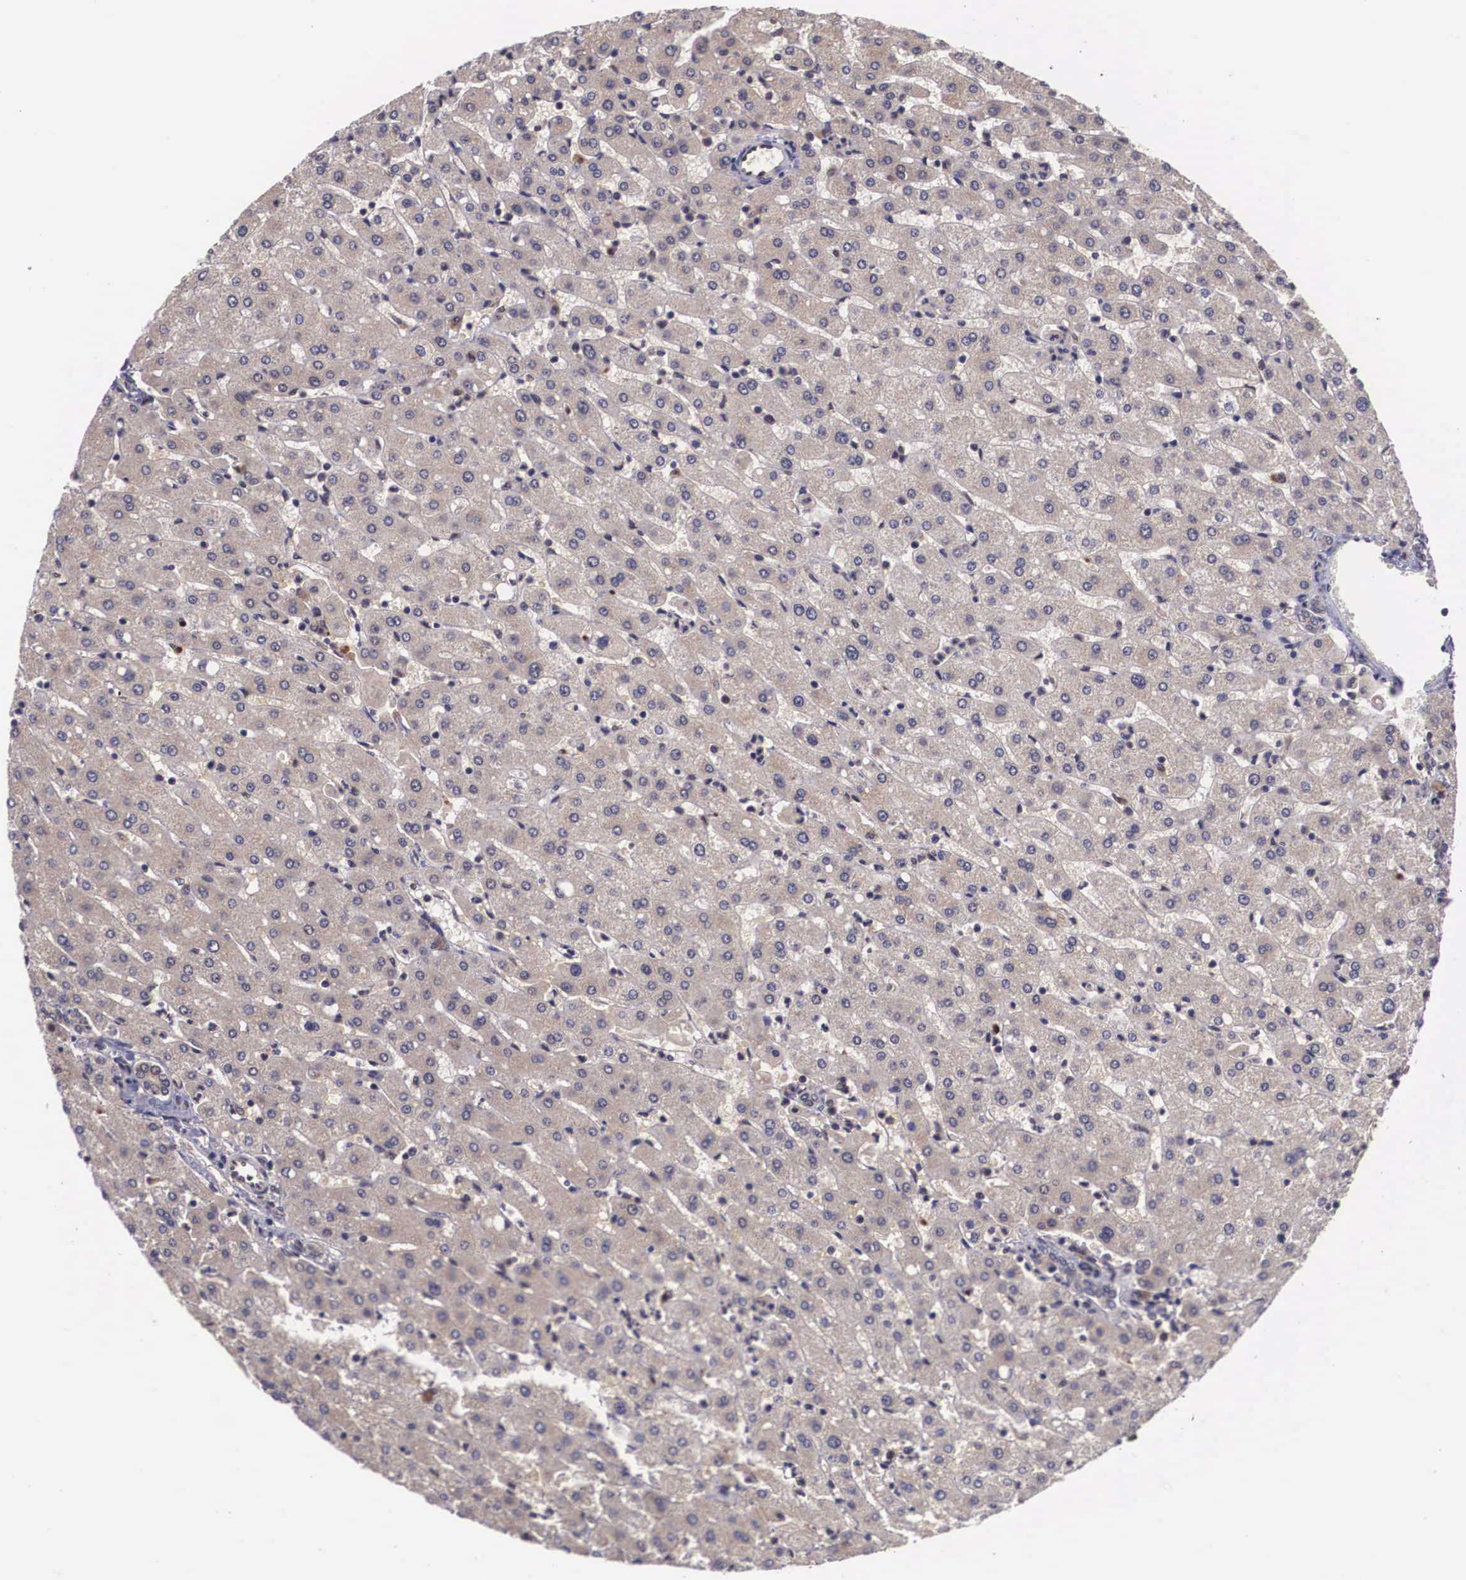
{"staining": {"intensity": "moderate", "quantity": ">75%", "location": "cytoplasmic/membranous"}, "tissue": "liver", "cell_type": "Cholangiocytes", "image_type": "normal", "snomed": [{"axis": "morphology", "description": "Normal tissue, NOS"}, {"axis": "topography", "description": "Liver"}], "caption": "Moderate cytoplasmic/membranous expression for a protein is seen in approximately >75% of cholangiocytes of unremarkable liver using immunohistochemistry.", "gene": "VASH1", "patient": {"sex": "female", "age": 30}}